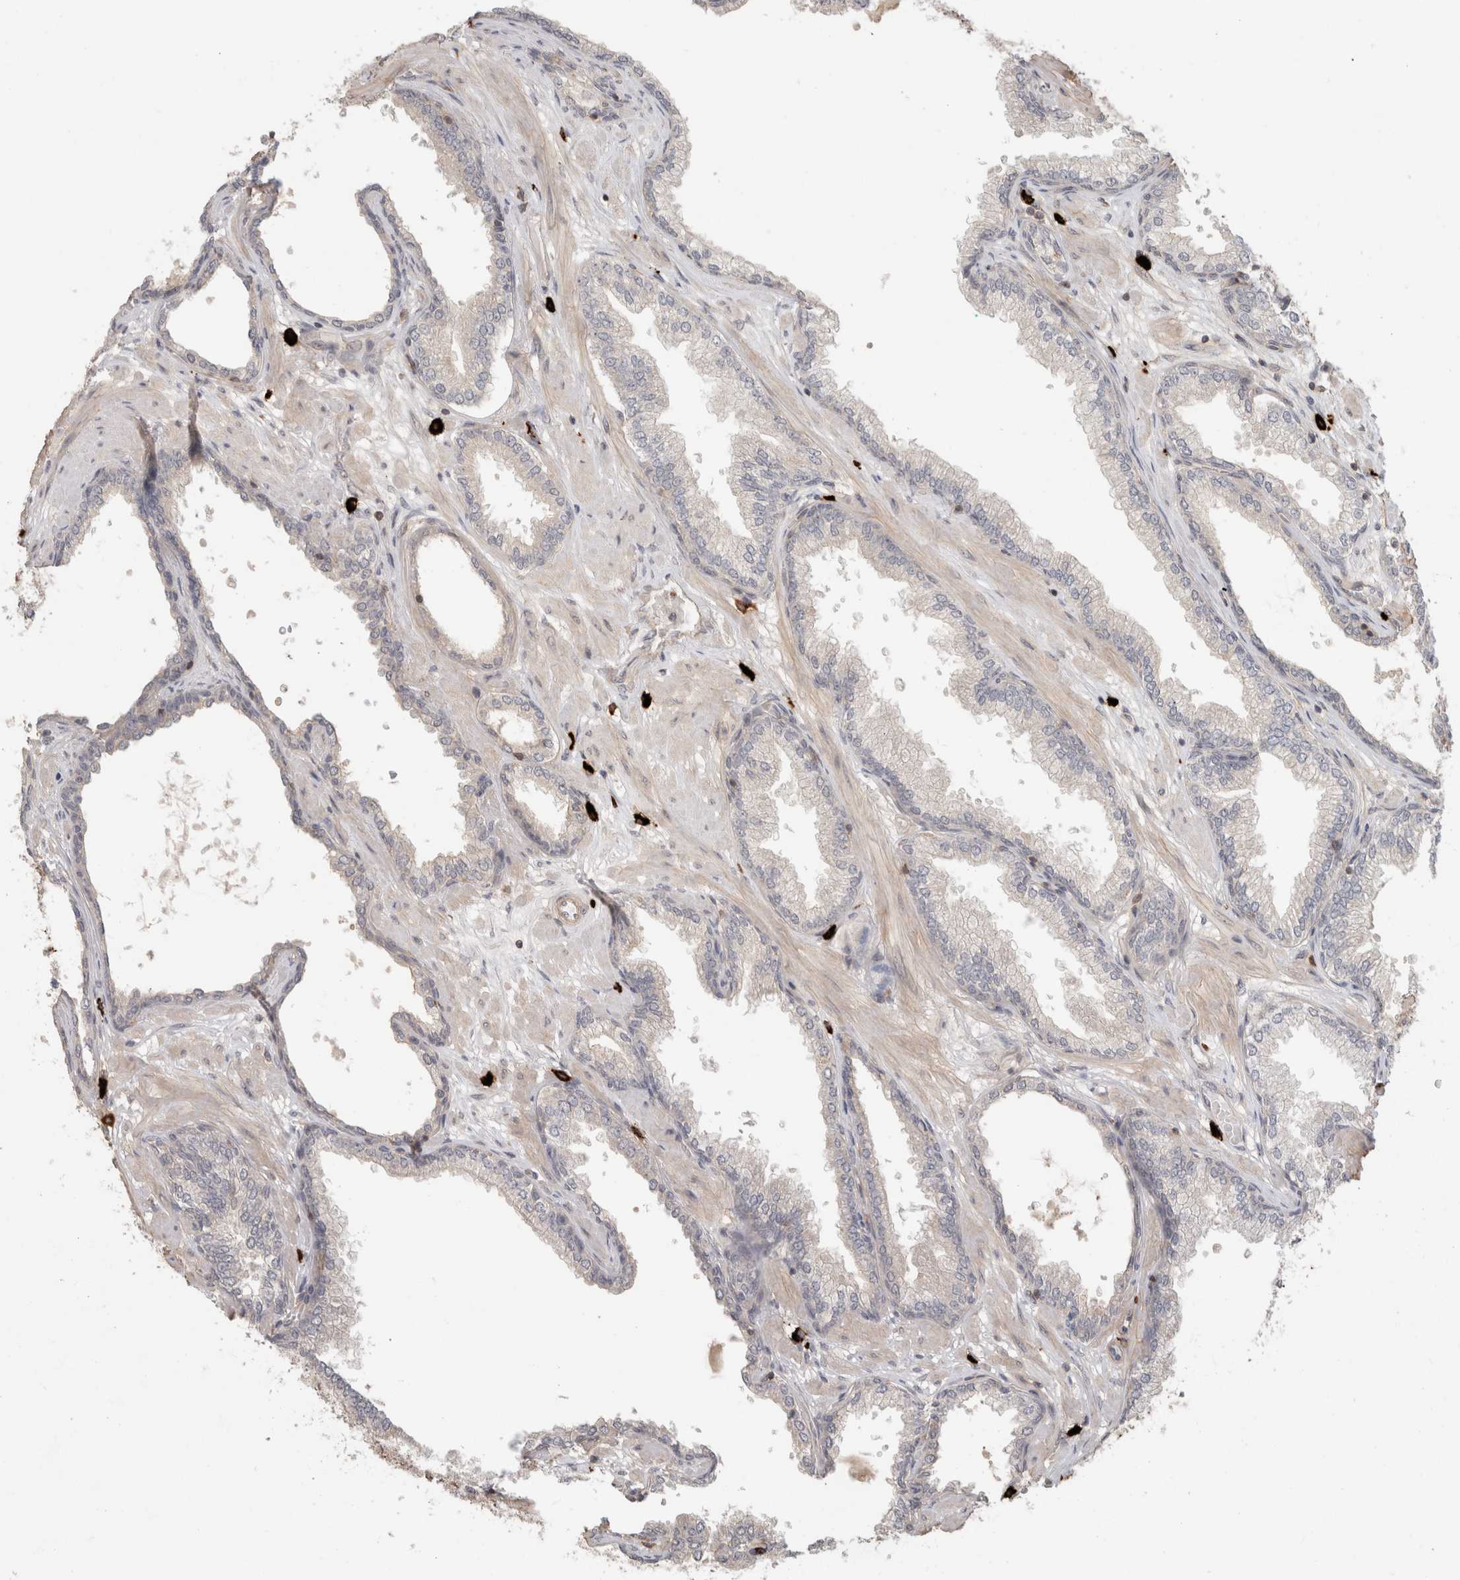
{"staining": {"intensity": "negative", "quantity": "none", "location": "none"}, "tissue": "prostate cancer", "cell_type": "Tumor cells", "image_type": "cancer", "snomed": [{"axis": "morphology", "description": "Adenocarcinoma, Low grade"}, {"axis": "topography", "description": "Prostate"}], "caption": "This is an immunohistochemistry histopathology image of human prostate cancer. There is no expression in tumor cells.", "gene": "HSPG2", "patient": {"sex": "male", "age": 60}}